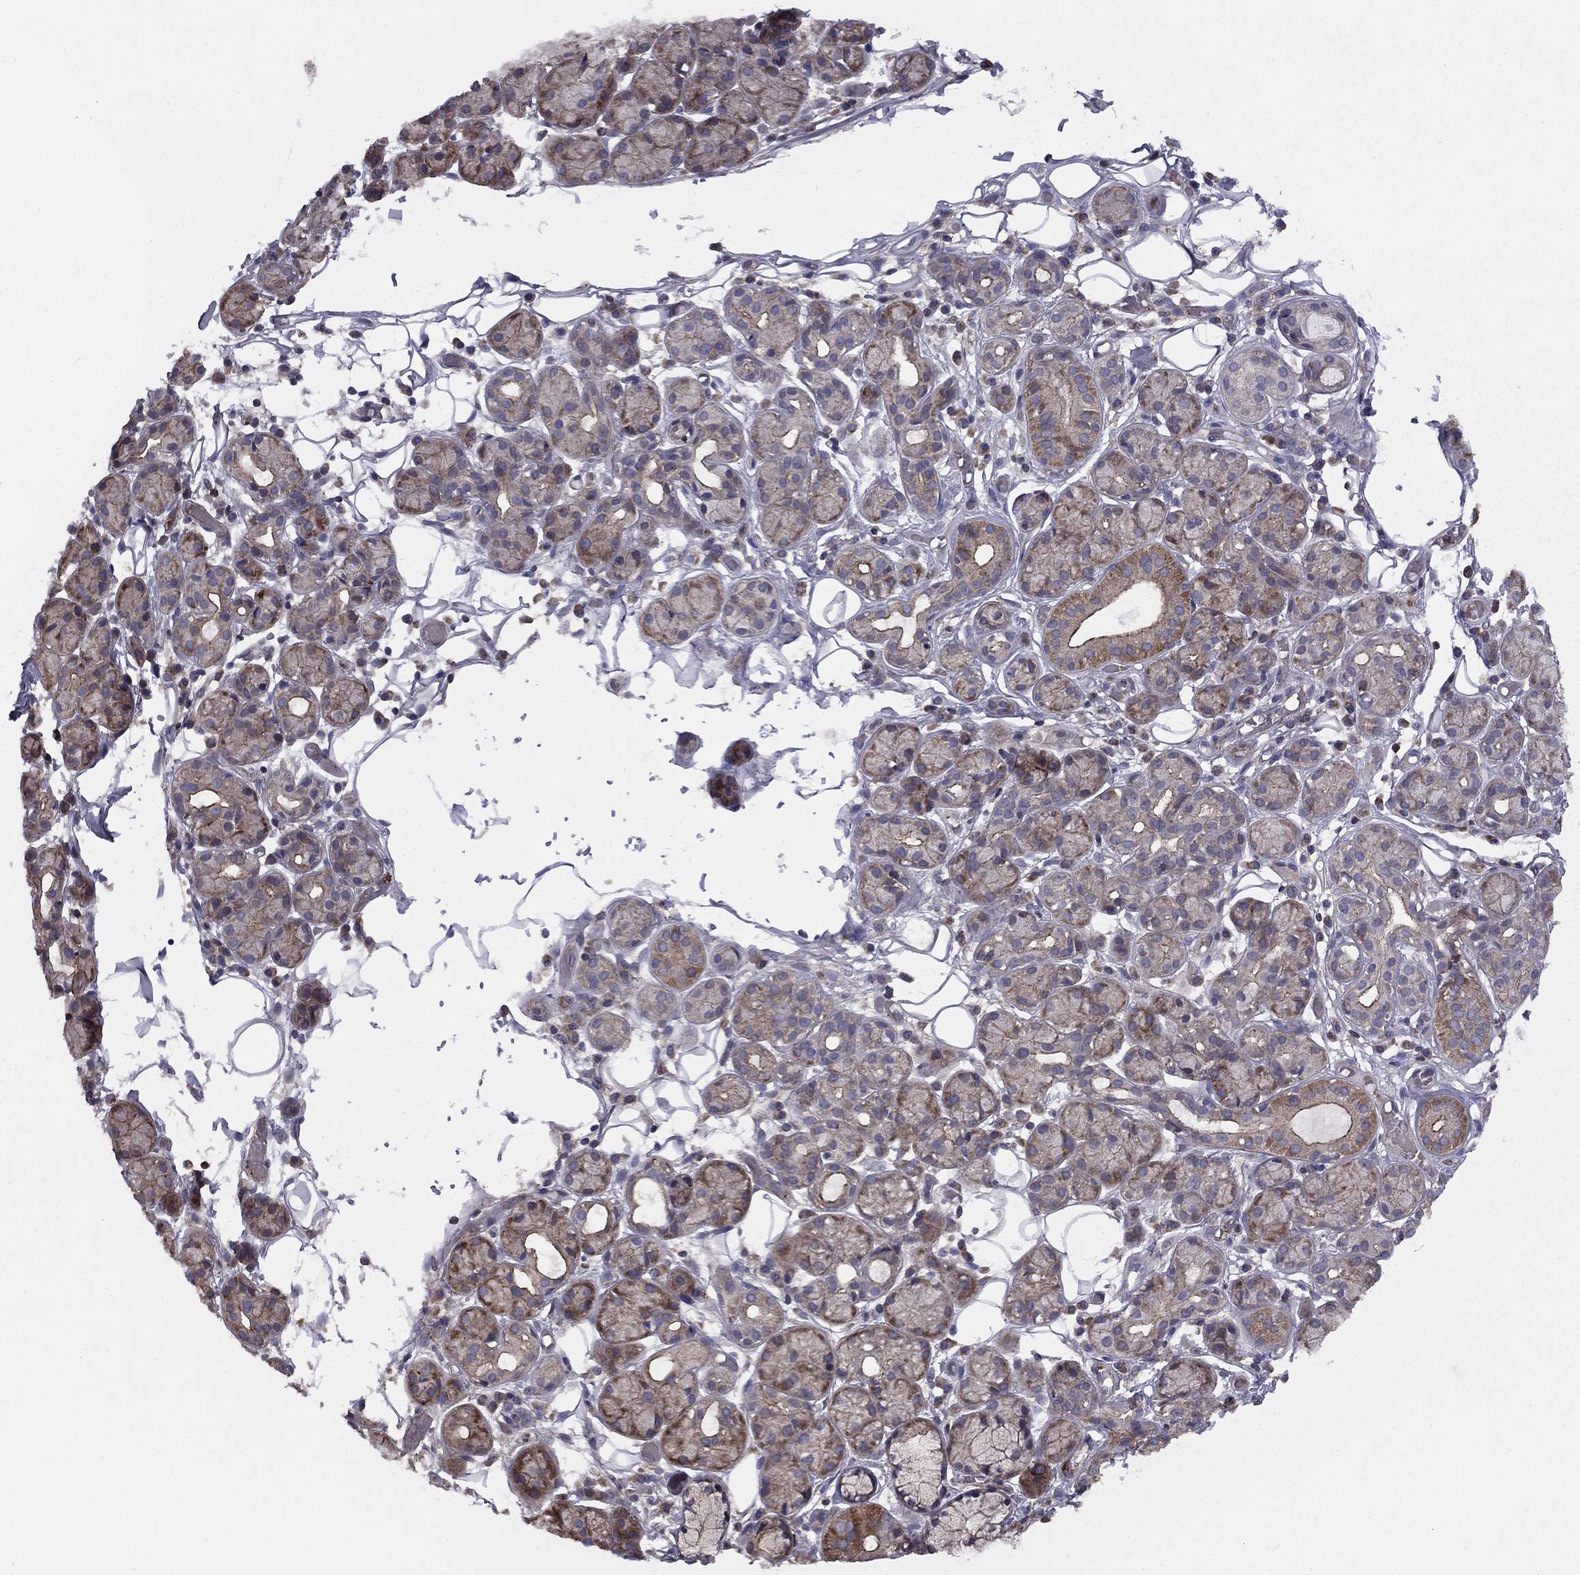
{"staining": {"intensity": "strong", "quantity": "<25%", "location": "cytoplasmic/membranous"}, "tissue": "salivary gland", "cell_type": "Glandular cells", "image_type": "normal", "snomed": [{"axis": "morphology", "description": "Normal tissue, NOS"}, {"axis": "topography", "description": "Salivary gland"}, {"axis": "topography", "description": "Peripheral nerve tissue"}], "caption": "A brown stain highlights strong cytoplasmic/membranous expression of a protein in glandular cells of benign human salivary gland.", "gene": "ALG6", "patient": {"sex": "male", "age": 71}}